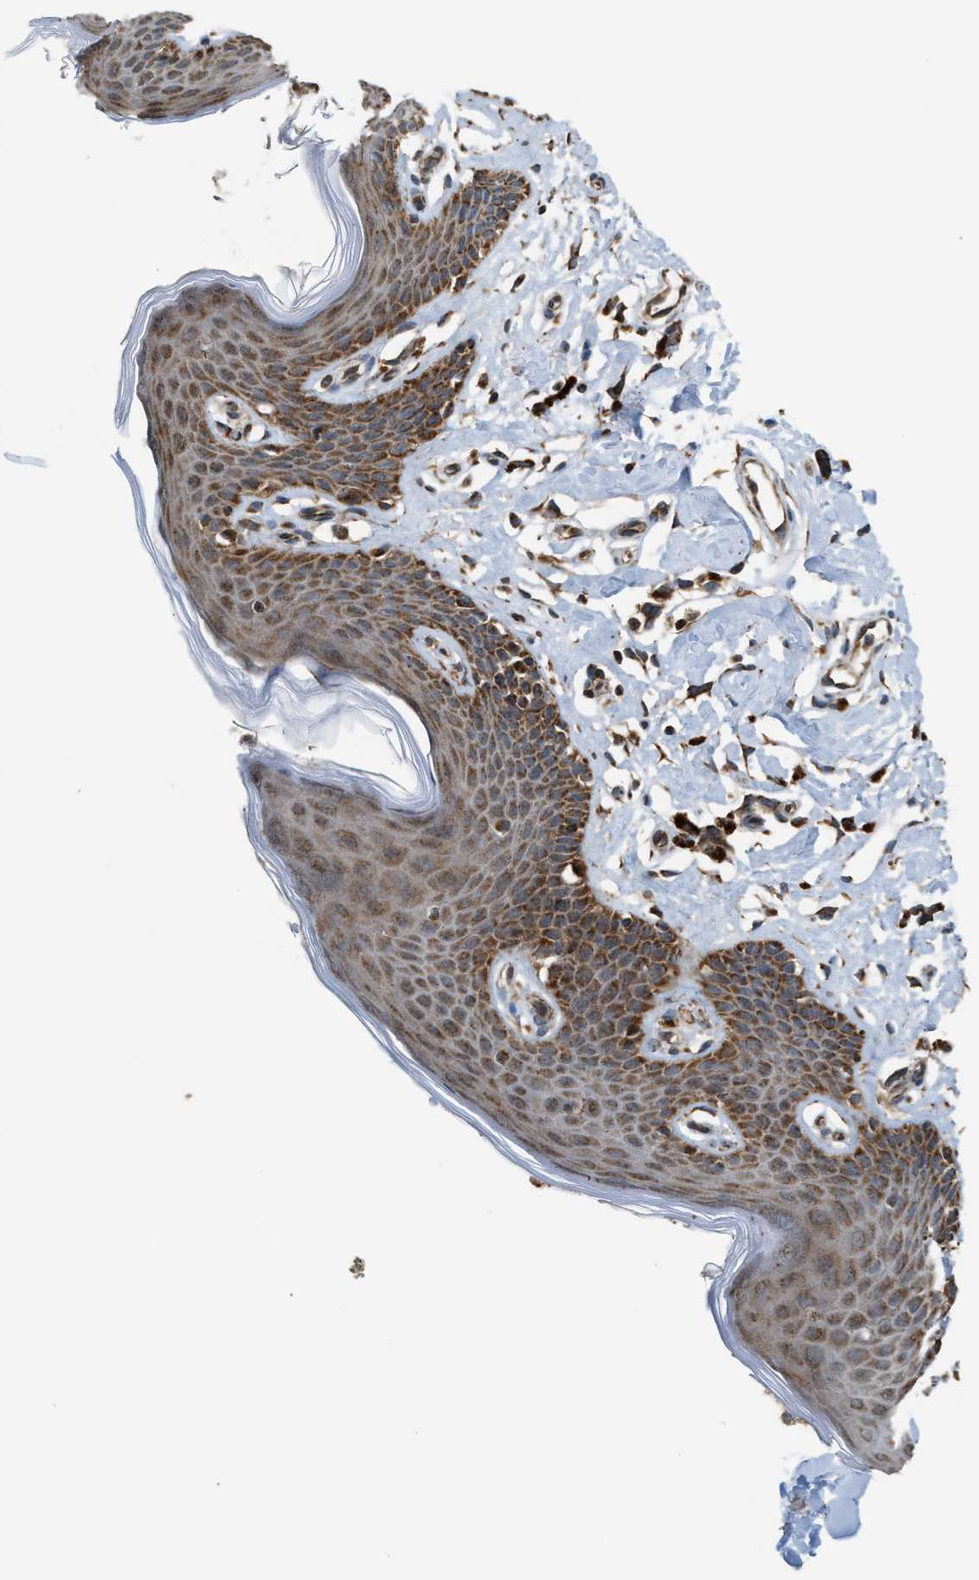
{"staining": {"intensity": "strong", "quantity": ">75%", "location": "cytoplasmic/membranous"}, "tissue": "skin", "cell_type": "Epidermal cells", "image_type": "normal", "snomed": [{"axis": "morphology", "description": "Normal tissue, NOS"}, {"axis": "topography", "description": "Vulva"}], "caption": "Immunohistochemical staining of unremarkable human skin exhibits strong cytoplasmic/membranous protein expression in approximately >75% of epidermal cells.", "gene": "SGSM2", "patient": {"sex": "female", "age": 66}}